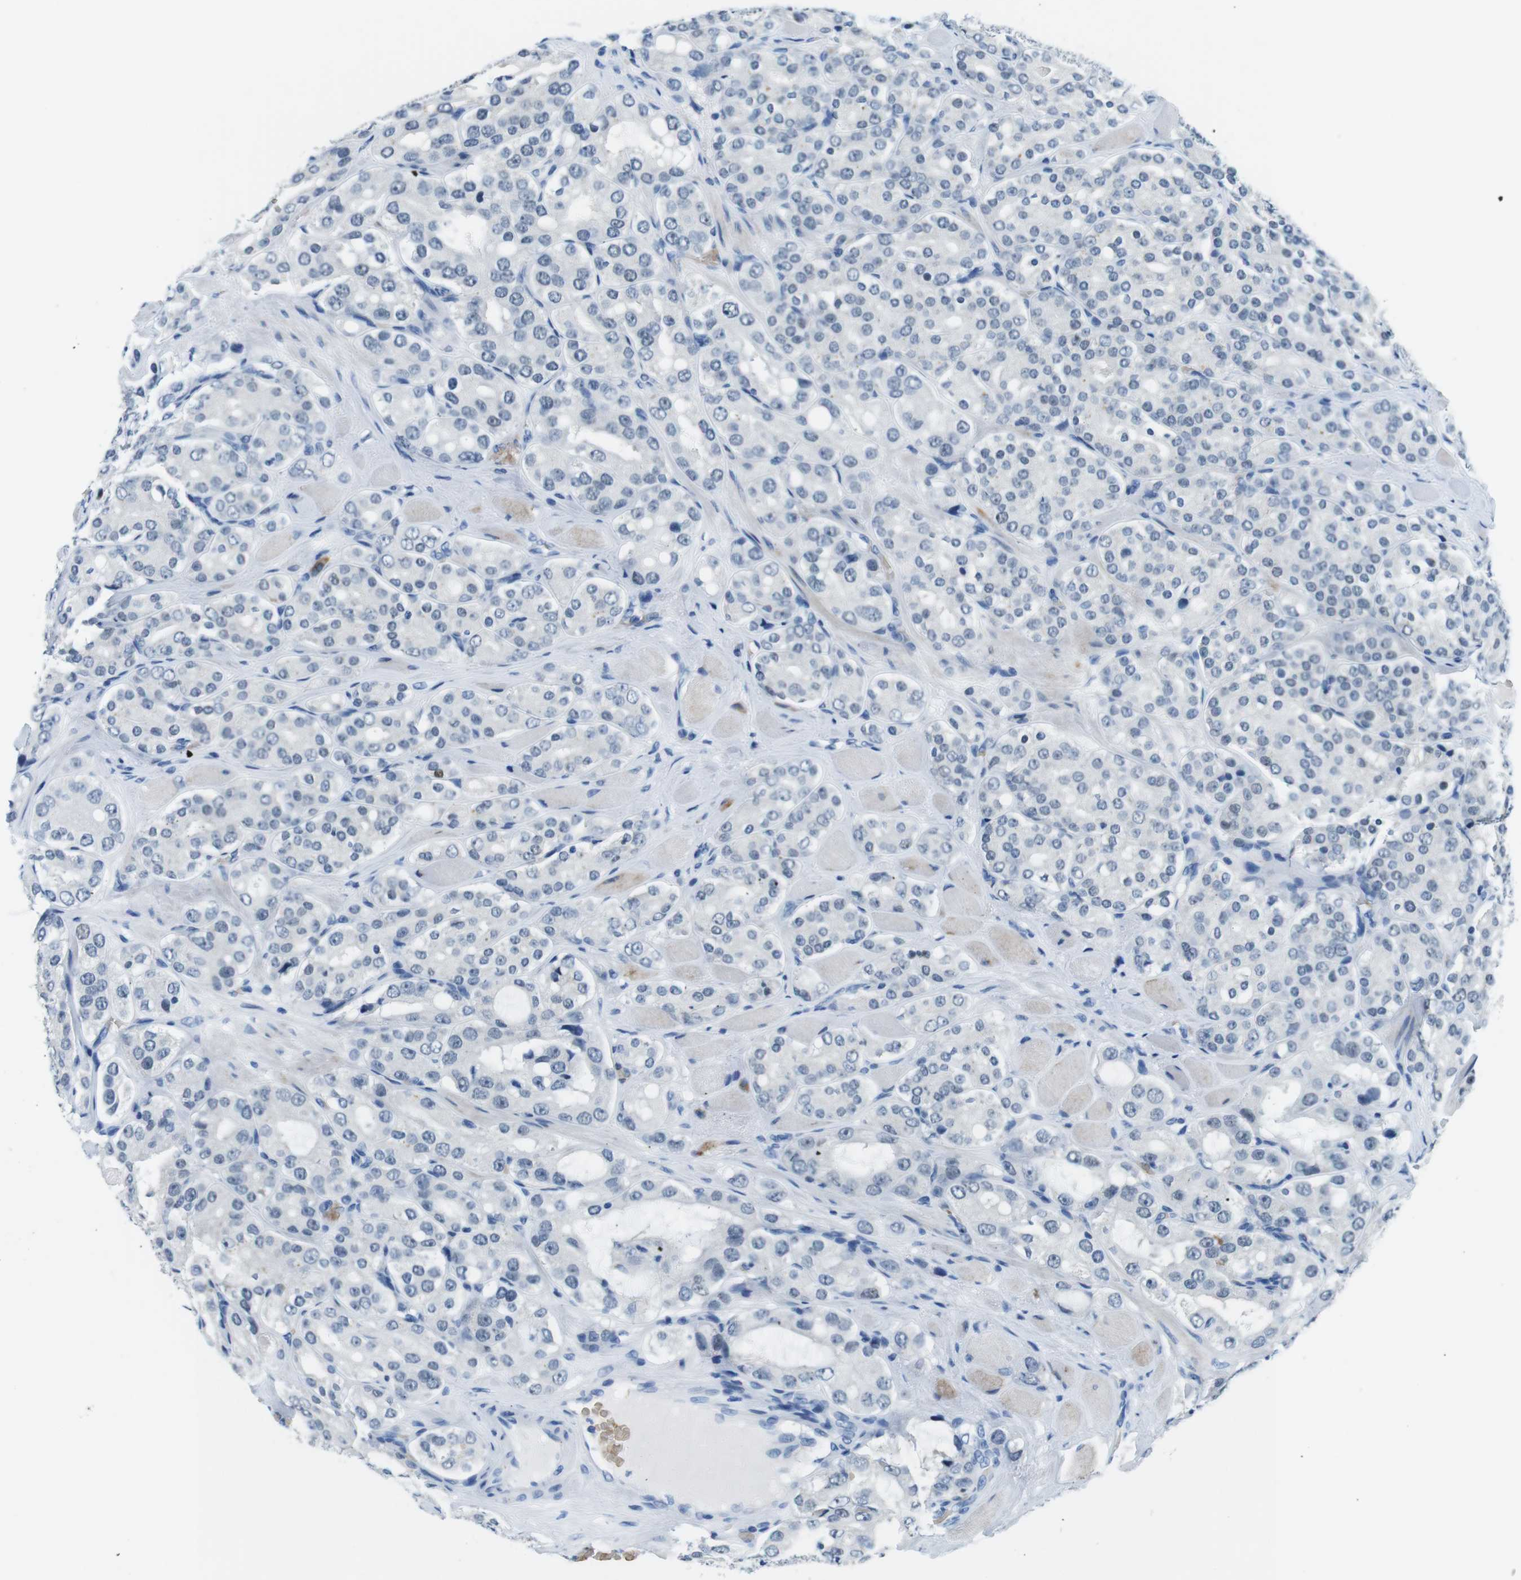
{"staining": {"intensity": "negative", "quantity": "none", "location": "none"}, "tissue": "prostate cancer", "cell_type": "Tumor cells", "image_type": "cancer", "snomed": [{"axis": "morphology", "description": "Adenocarcinoma, High grade"}, {"axis": "topography", "description": "Prostate"}], "caption": "Tumor cells are negative for brown protein staining in prostate cancer. (DAB (3,3'-diaminobenzidine) immunohistochemistry (IHC) visualized using brightfield microscopy, high magnification).", "gene": "TFAP2C", "patient": {"sex": "male", "age": 65}}